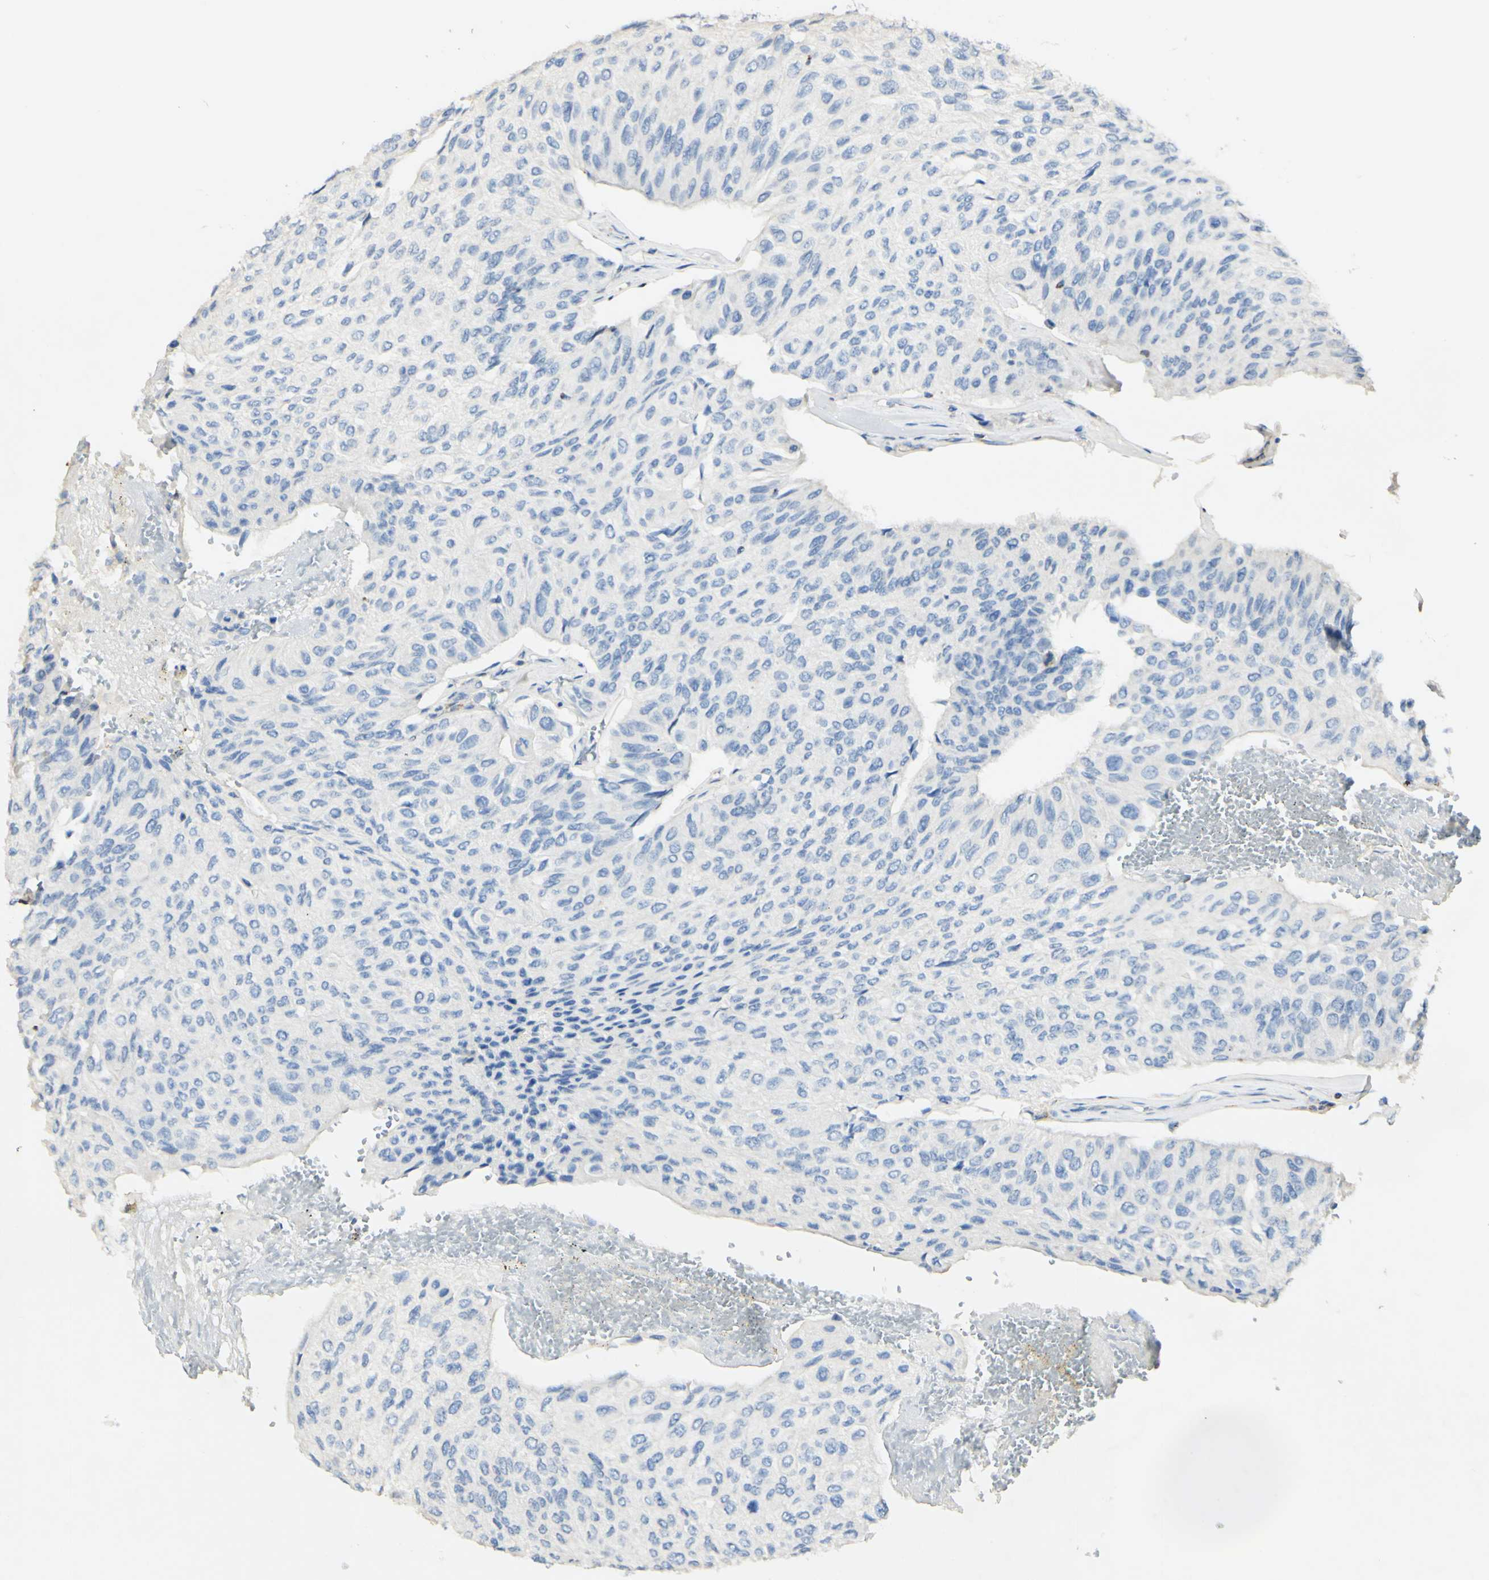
{"staining": {"intensity": "negative", "quantity": "none", "location": "none"}, "tissue": "urothelial cancer", "cell_type": "Tumor cells", "image_type": "cancer", "snomed": [{"axis": "morphology", "description": "Urothelial carcinoma, High grade"}, {"axis": "topography", "description": "Urinary bladder"}], "caption": "IHC micrograph of neoplastic tissue: human urothelial cancer stained with DAB (3,3'-diaminobenzidine) displays no significant protein positivity in tumor cells. (DAB (3,3'-diaminobenzidine) immunohistochemistry with hematoxylin counter stain).", "gene": "OXCT1", "patient": {"sex": "male", "age": 66}}